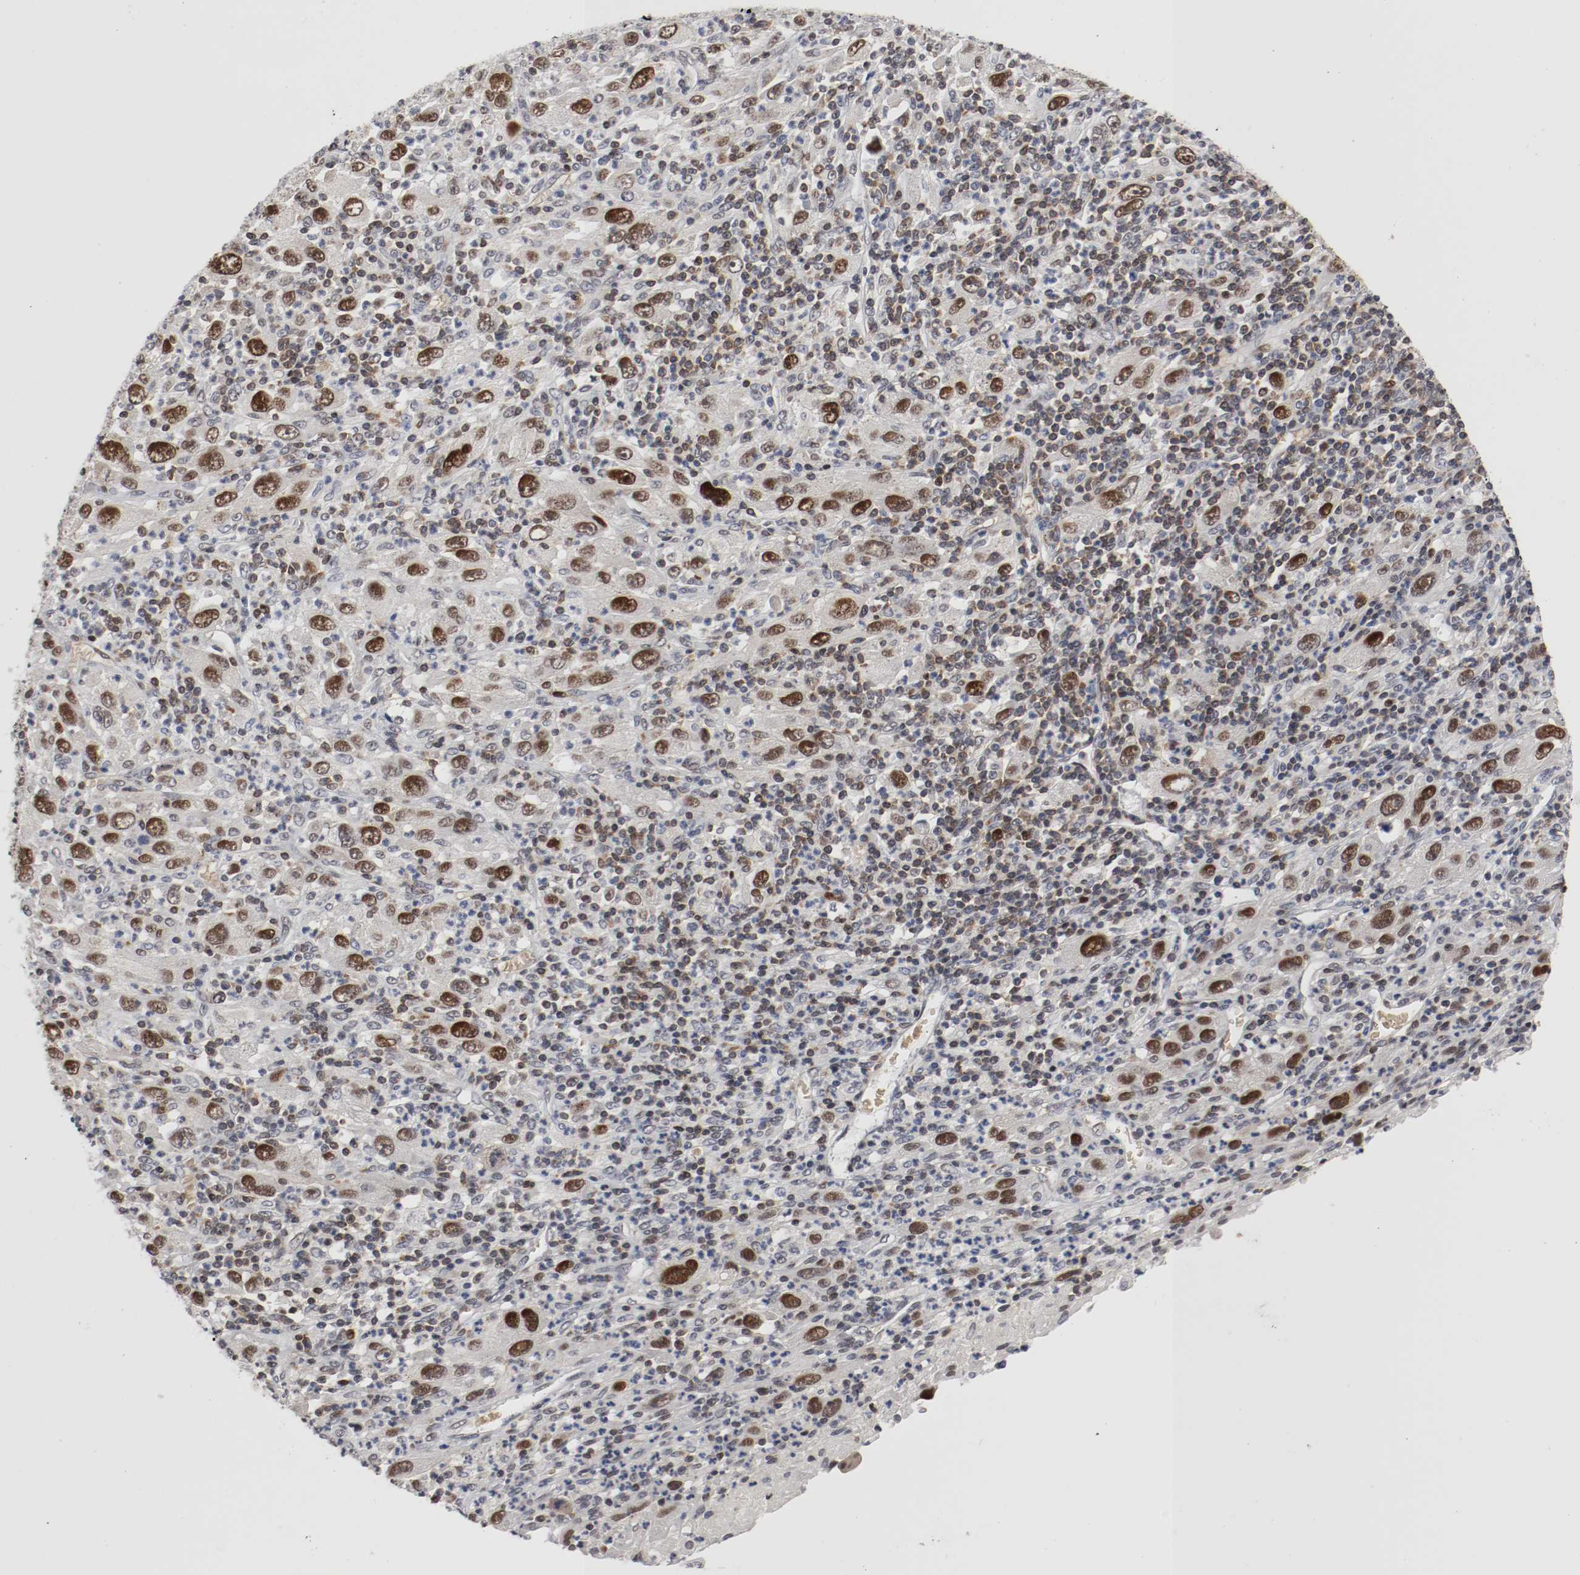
{"staining": {"intensity": "strong", "quantity": "25%-75%", "location": "nuclear"}, "tissue": "melanoma", "cell_type": "Tumor cells", "image_type": "cancer", "snomed": [{"axis": "morphology", "description": "Malignant melanoma, Metastatic site"}, {"axis": "topography", "description": "Skin"}], "caption": "Immunohistochemistry (IHC) (DAB) staining of melanoma reveals strong nuclear protein positivity in about 25%-75% of tumor cells. Immunohistochemistry stains the protein of interest in brown and the nuclei are stained blue.", "gene": "JUND", "patient": {"sex": "female", "age": 56}}